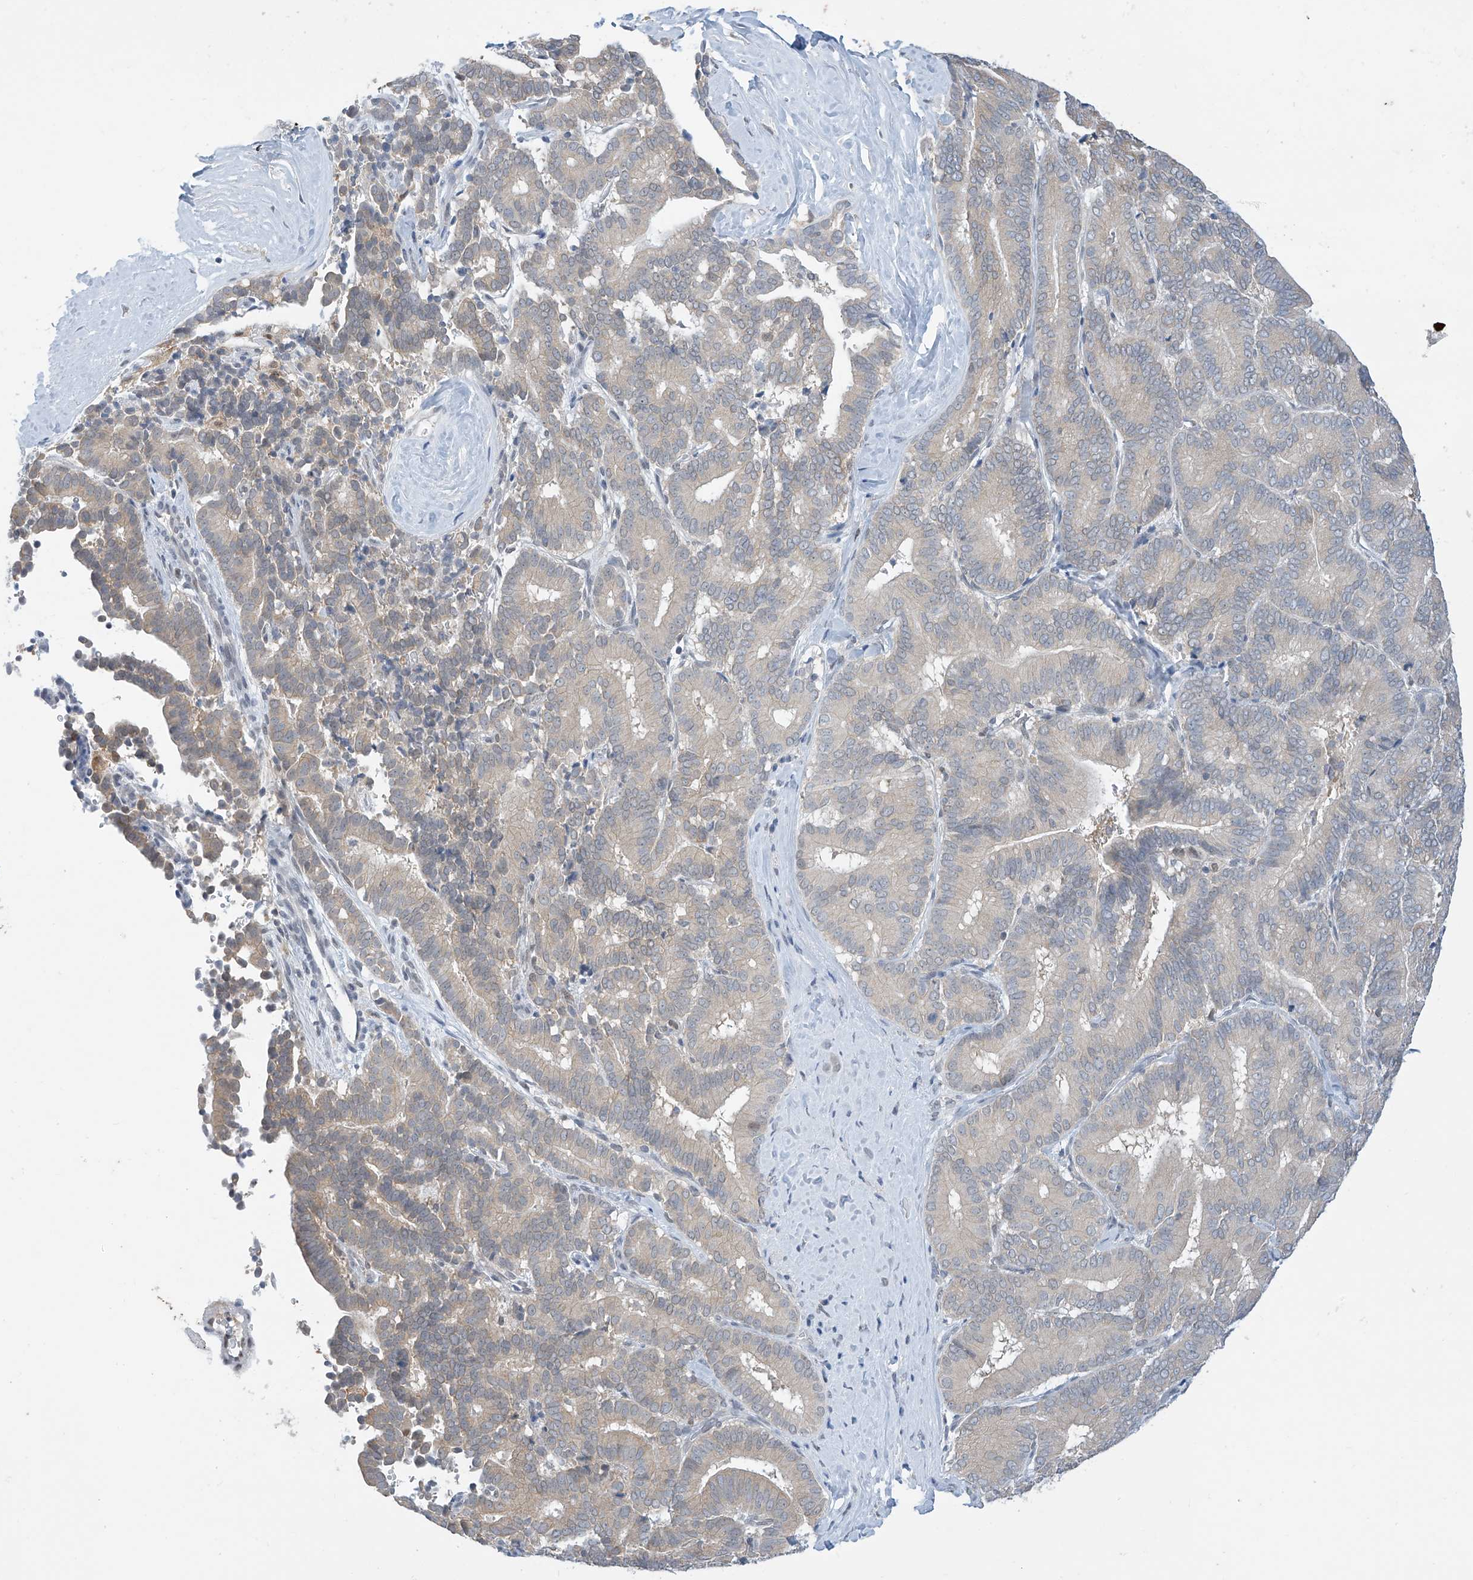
{"staining": {"intensity": "weak", "quantity": "<25%", "location": "cytoplasmic/membranous"}, "tissue": "liver cancer", "cell_type": "Tumor cells", "image_type": "cancer", "snomed": [{"axis": "morphology", "description": "Cholangiocarcinoma"}, {"axis": "topography", "description": "Liver"}], "caption": "Immunohistochemistry (IHC) histopathology image of neoplastic tissue: human liver cancer (cholangiocarcinoma) stained with DAB (3,3'-diaminobenzidine) displays no significant protein positivity in tumor cells.", "gene": "APLF", "patient": {"sex": "female", "age": 75}}